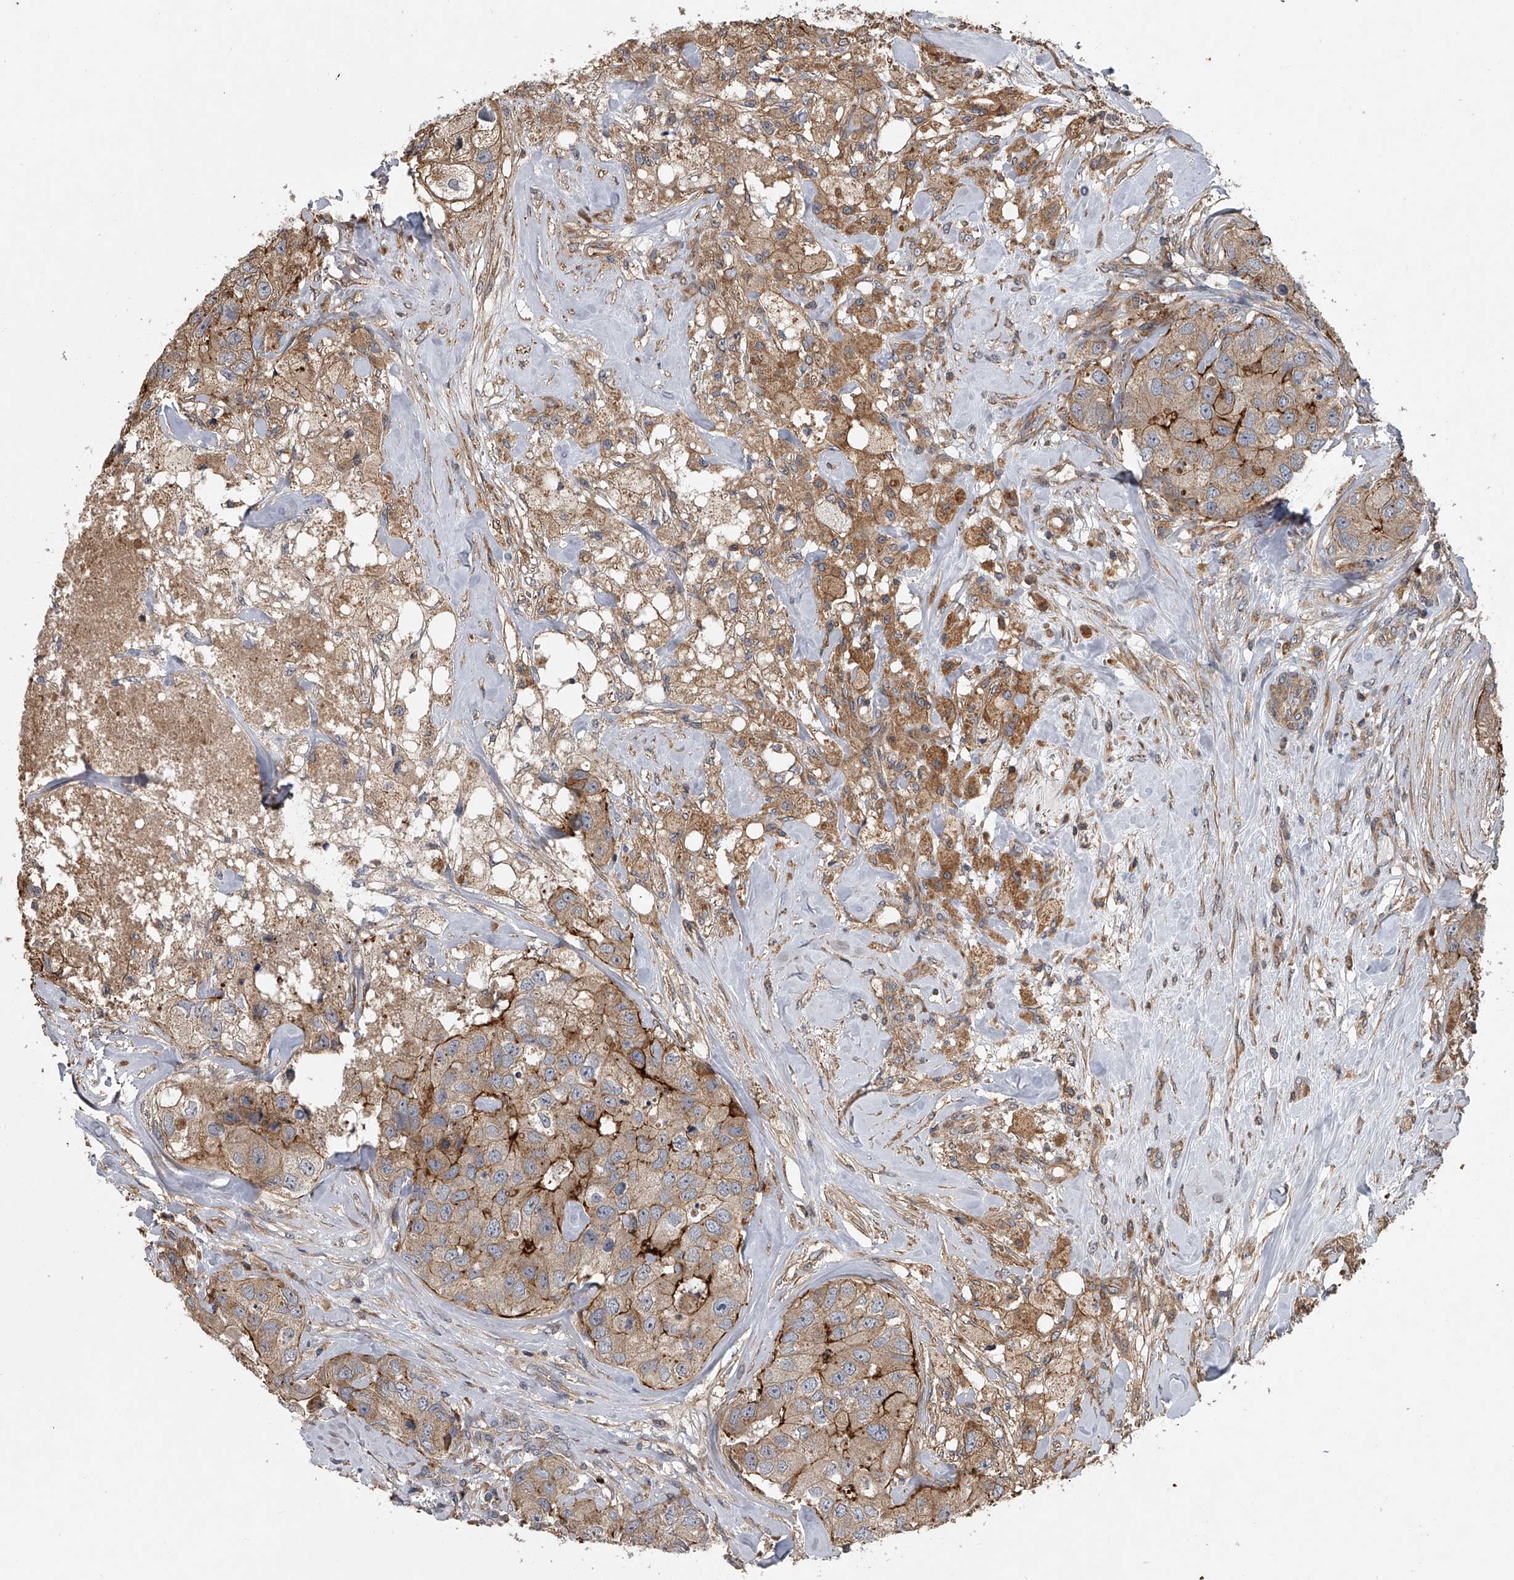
{"staining": {"intensity": "moderate", "quantity": "25%-75%", "location": "cytoplasmic/membranous"}, "tissue": "breast cancer", "cell_type": "Tumor cells", "image_type": "cancer", "snomed": [{"axis": "morphology", "description": "Duct carcinoma"}, {"axis": "topography", "description": "Breast"}], "caption": "Invasive ductal carcinoma (breast) tissue displays moderate cytoplasmic/membranous positivity in about 25%-75% of tumor cells, visualized by immunohistochemistry. (Brightfield microscopy of DAB IHC at high magnification).", "gene": "DOCK9", "patient": {"sex": "female", "age": 62}}